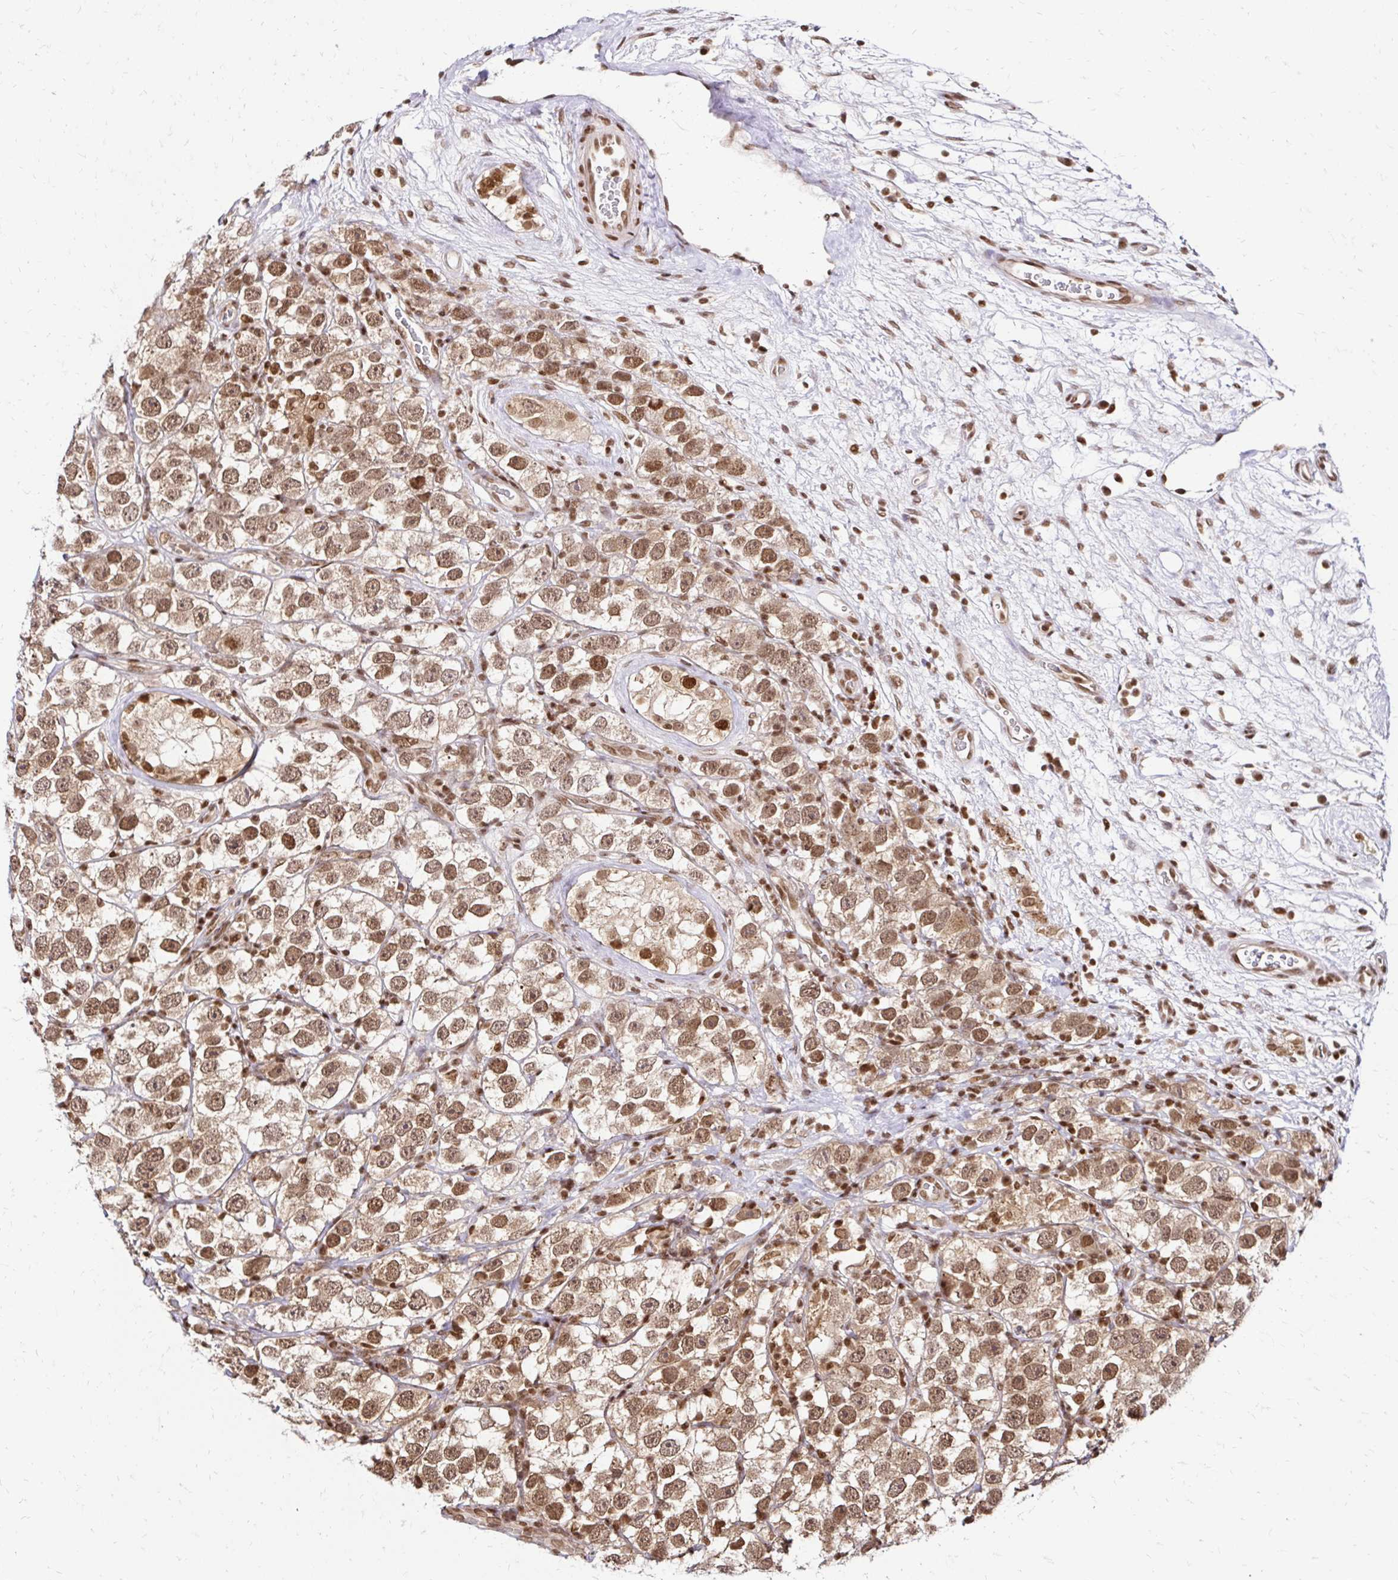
{"staining": {"intensity": "moderate", "quantity": ">75%", "location": "cytoplasmic/membranous,nuclear"}, "tissue": "testis cancer", "cell_type": "Tumor cells", "image_type": "cancer", "snomed": [{"axis": "morphology", "description": "Seminoma, NOS"}, {"axis": "topography", "description": "Testis"}], "caption": "Immunohistochemical staining of testis seminoma exhibits moderate cytoplasmic/membranous and nuclear protein expression in approximately >75% of tumor cells.", "gene": "GLYR1", "patient": {"sex": "male", "age": 26}}